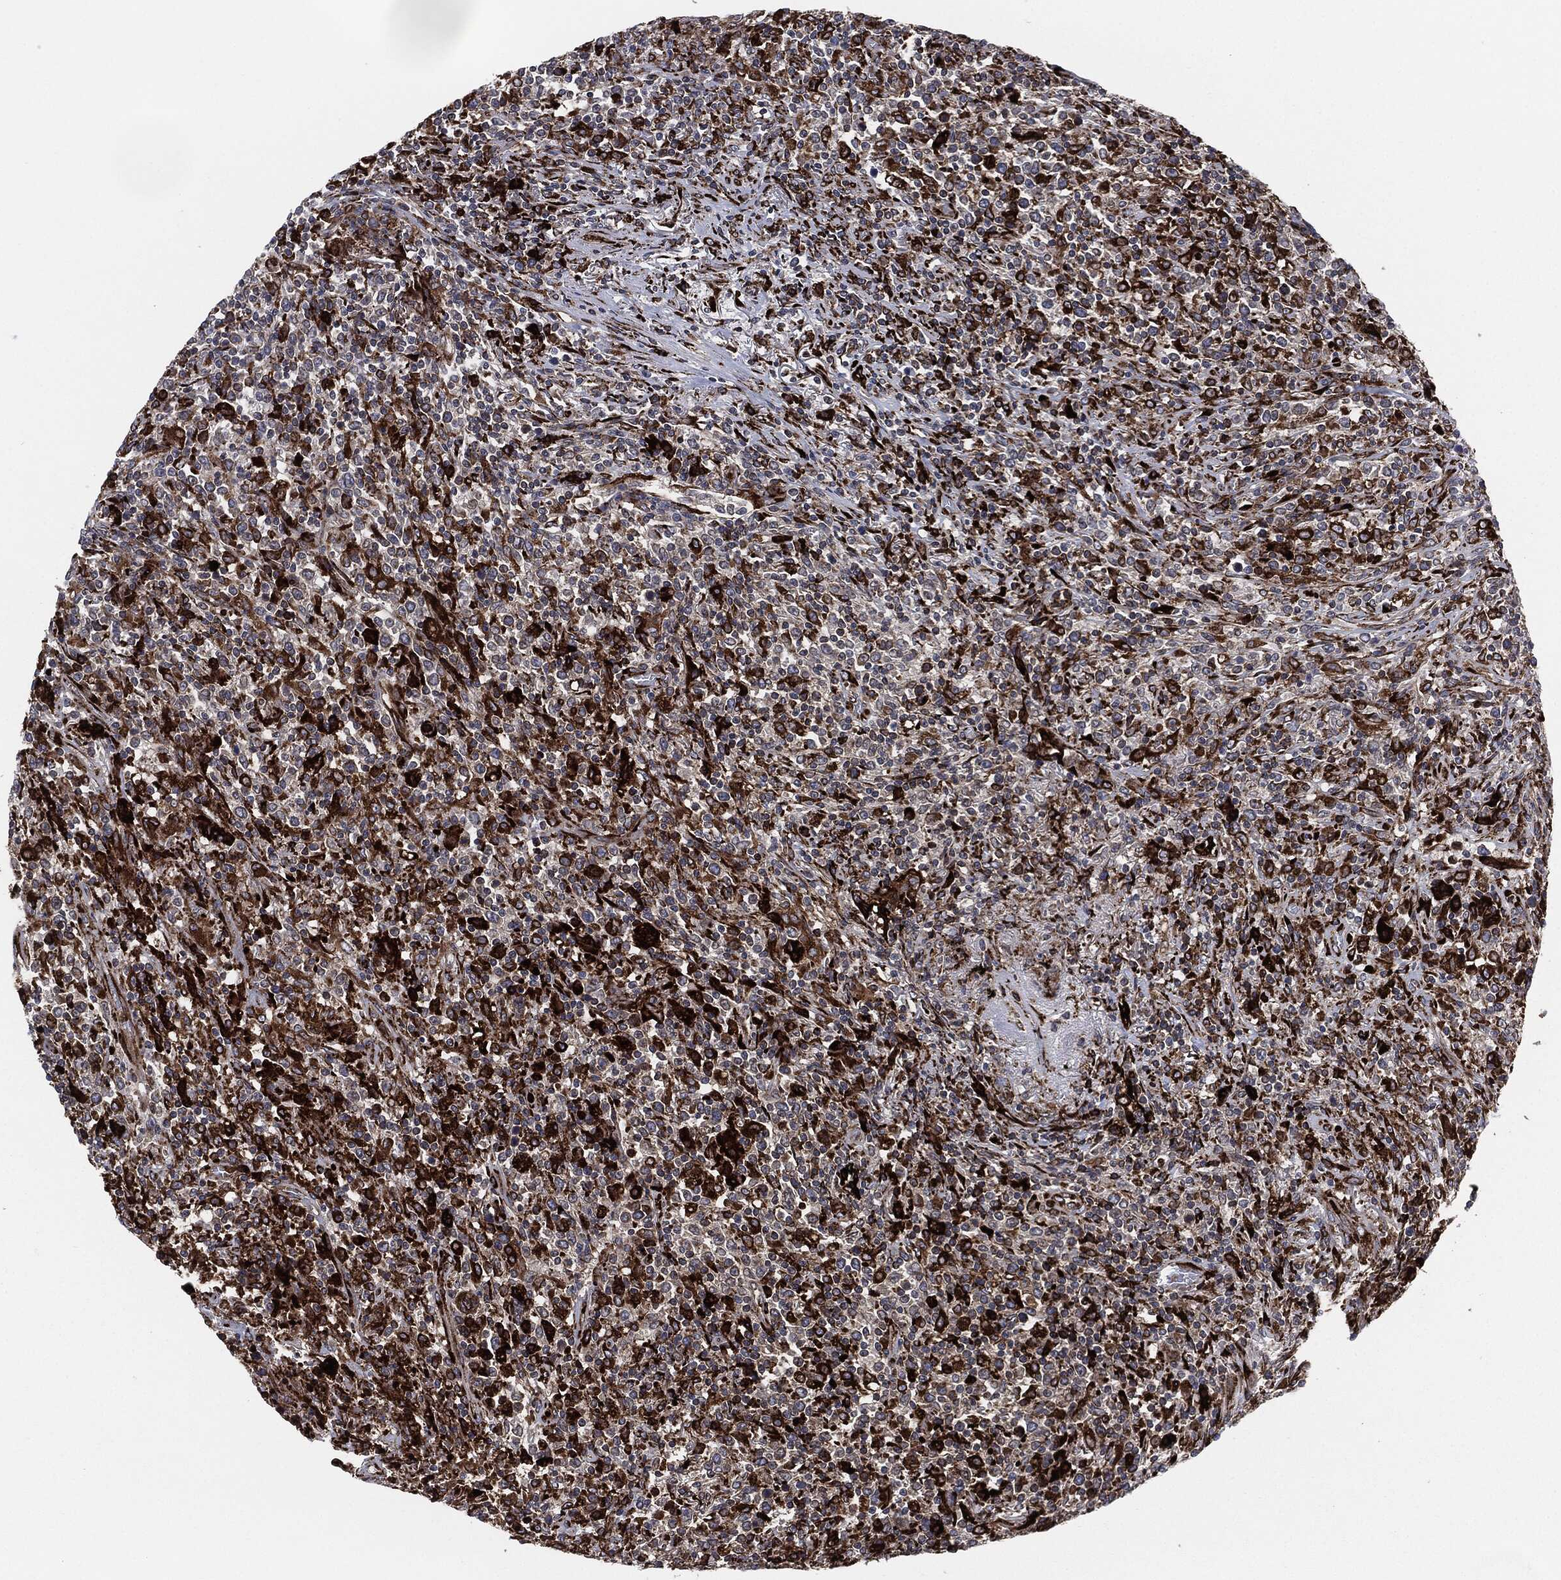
{"staining": {"intensity": "strong", "quantity": "25%-75%", "location": "cytoplasmic/membranous"}, "tissue": "lymphoma", "cell_type": "Tumor cells", "image_type": "cancer", "snomed": [{"axis": "morphology", "description": "Malignant lymphoma, non-Hodgkin's type, High grade"}, {"axis": "topography", "description": "Lung"}], "caption": "Immunohistochemistry of lymphoma reveals high levels of strong cytoplasmic/membranous staining in about 25%-75% of tumor cells.", "gene": "CALR", "patient": {"sex": "male", "age": 79}}